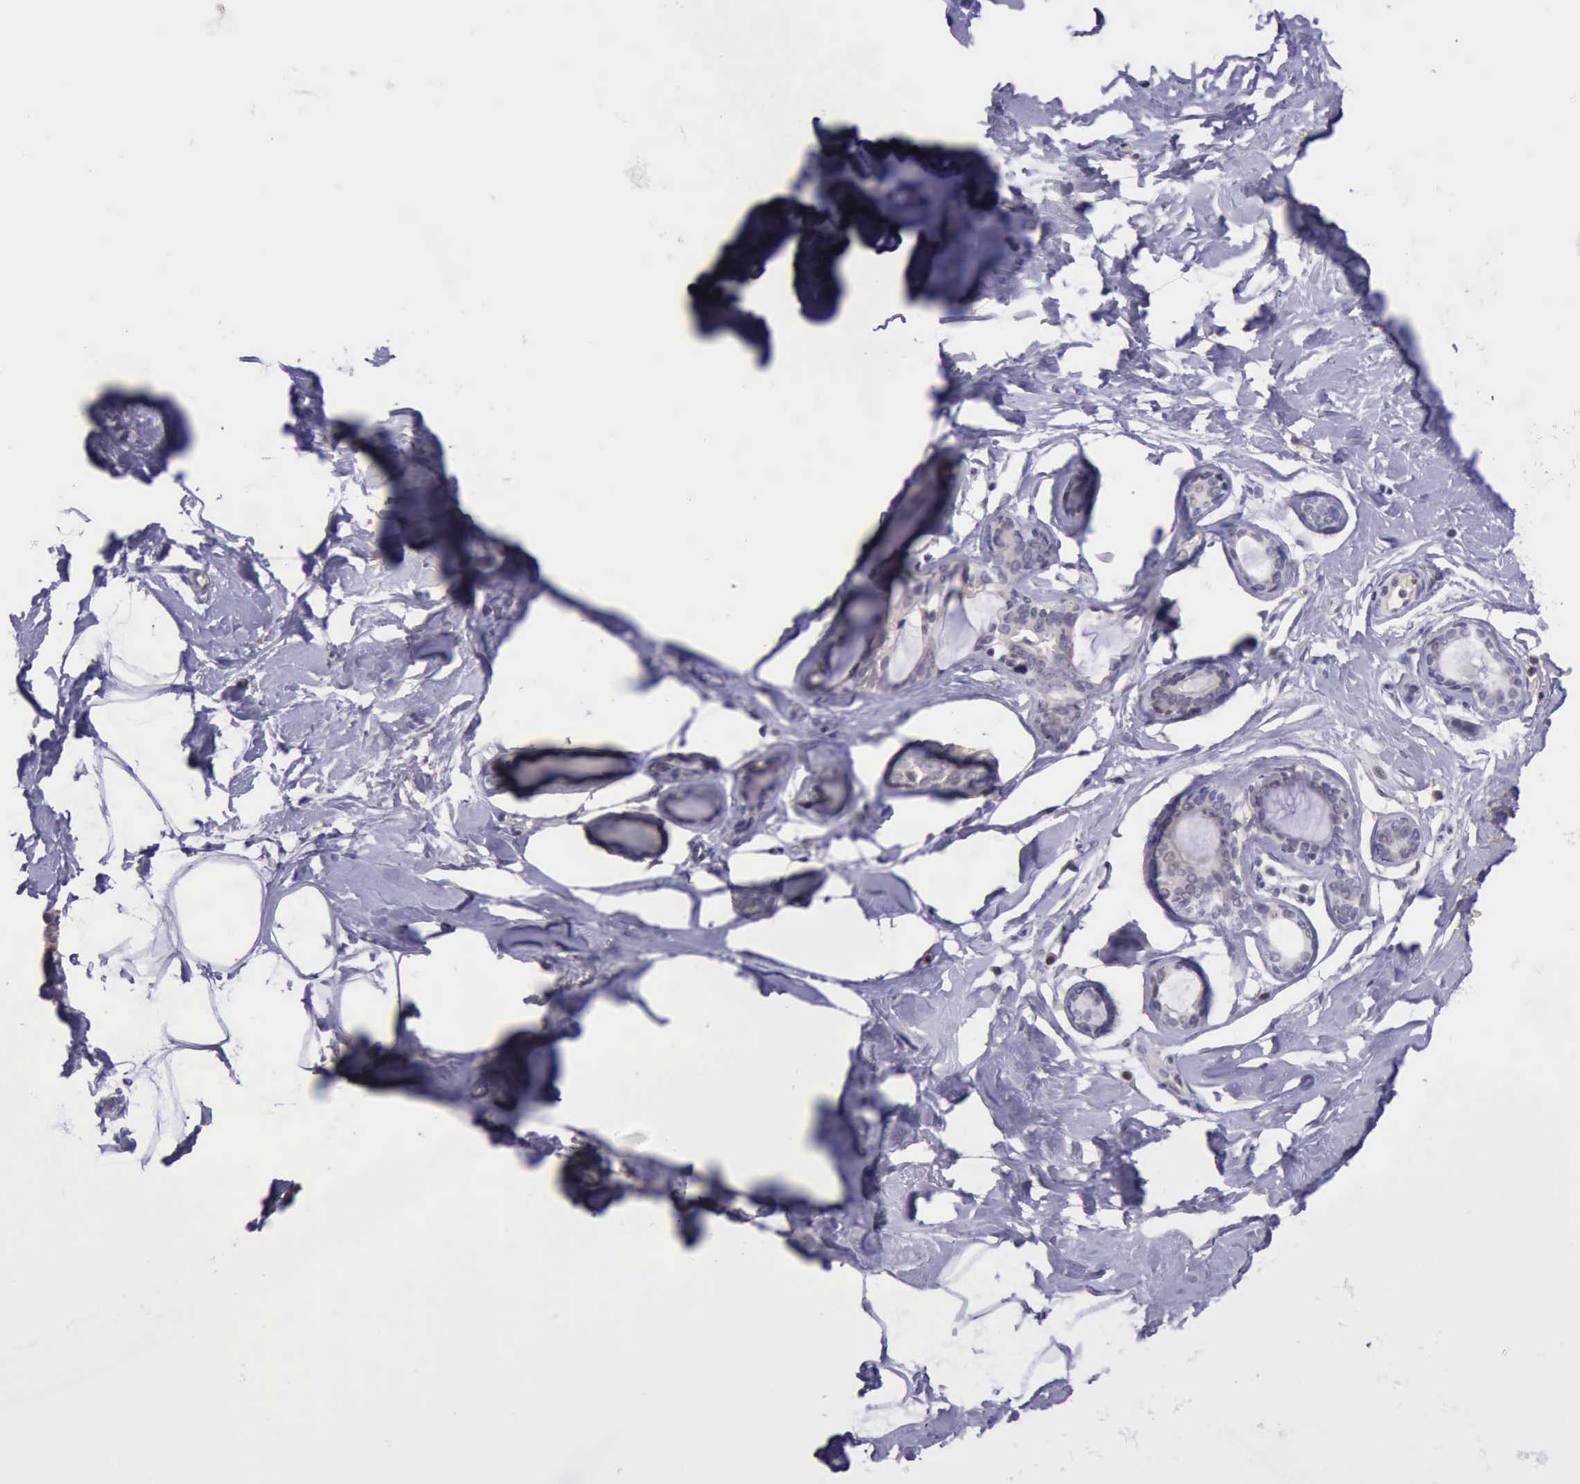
{"staining": {"intensity": "negative", "quantity": "none", "location": "none"}, "tissue": "breast", "cell_type": "Adipocytes", "image_type": "normal", "snomed": [{"axis": "morphology", "description": "Normal tissue, NOS"}, {"axis": "topography", "description": "Breast"}], "caption": "This is an IHC micrograph of benign breast. There is no staining in adipocytes.", "gene": "PARP1", "patient": {"sex": "female", "age": 23}}